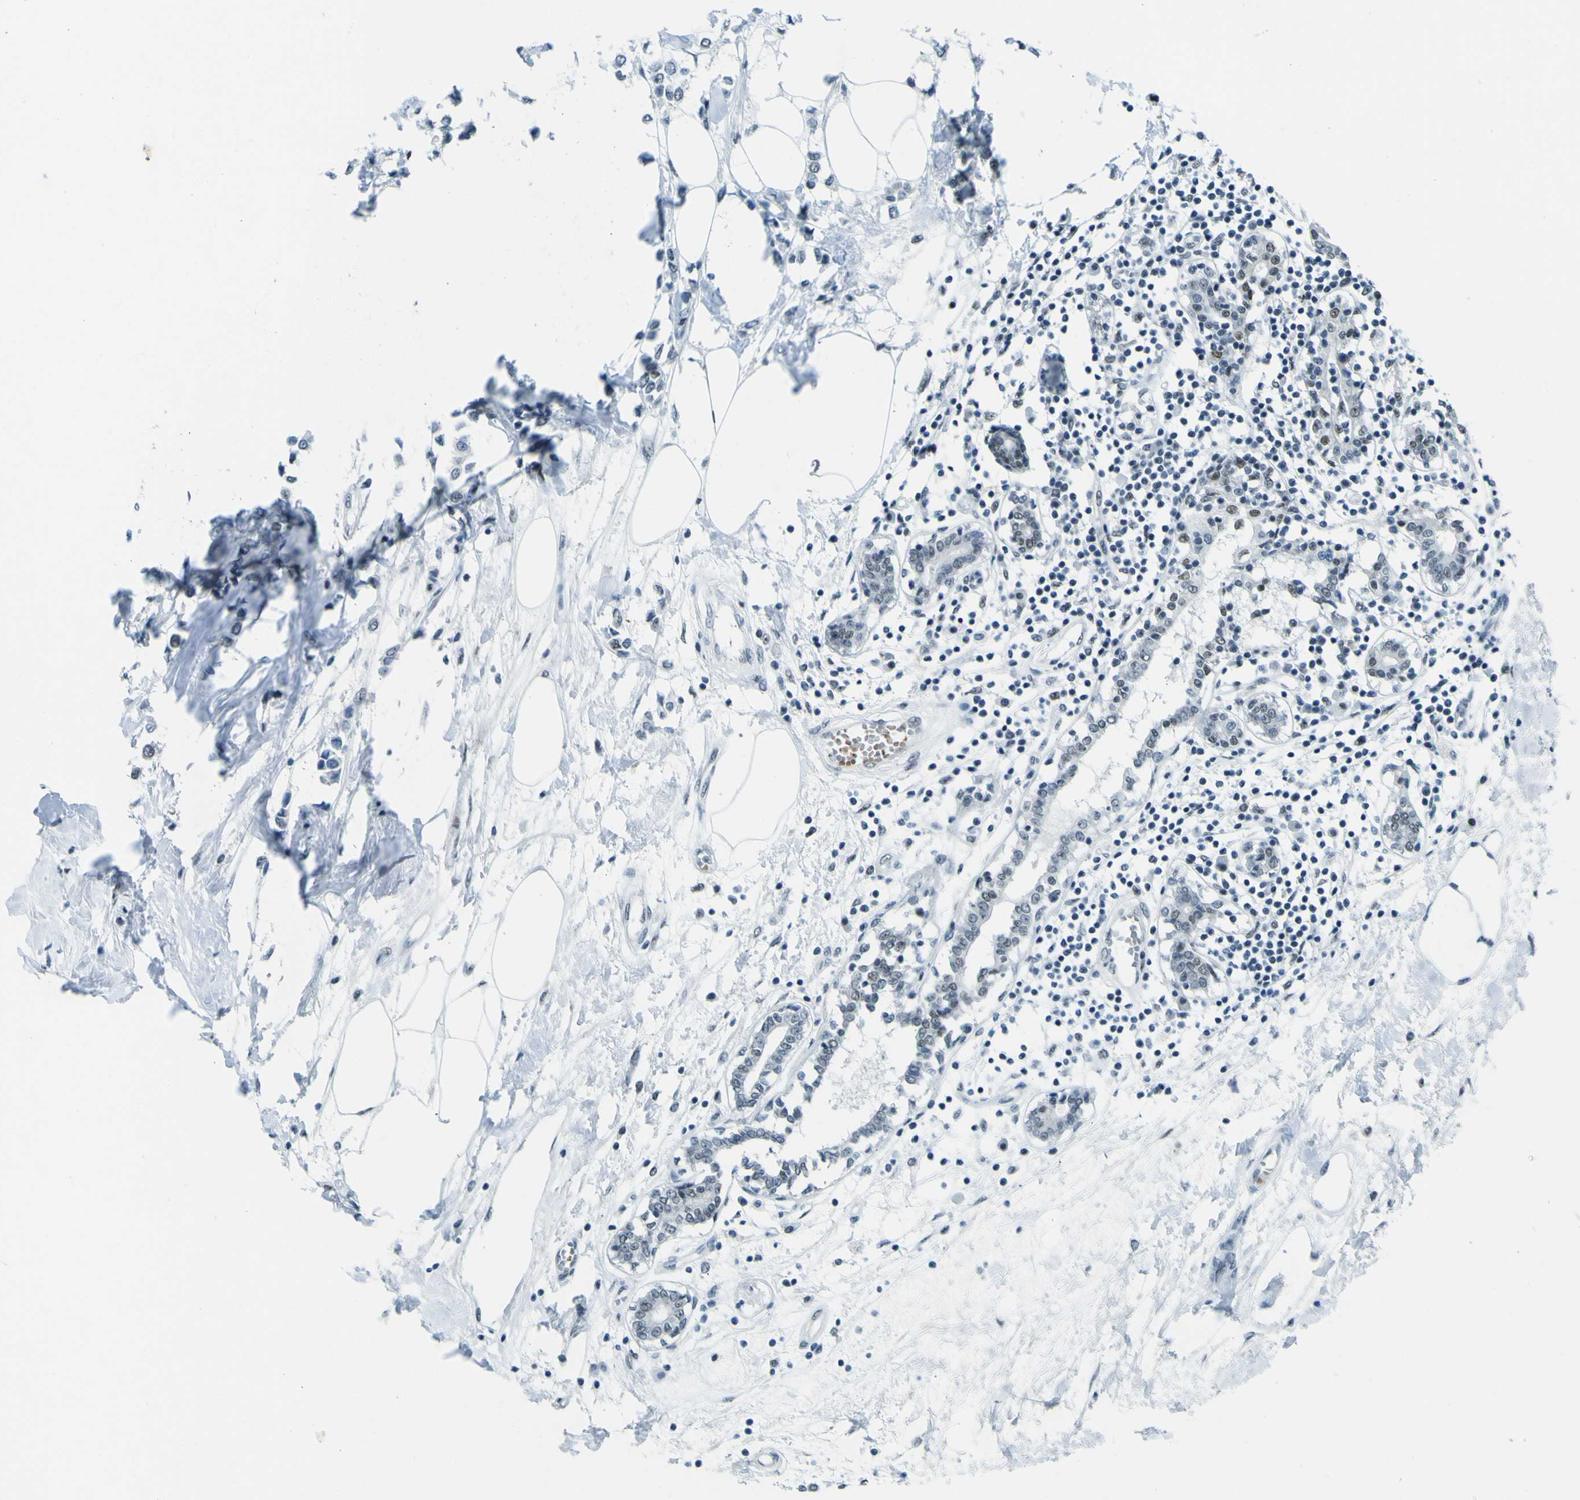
{"staining": {"intensity": "weak", "quantity": "<25%", "location": "nuclear"}, "tissue": "breast cancer", "cell_type": "Tumor cells", "image_type": "cancer", "snomed": [{"axis": "morphology", "description": "Lobular carcinoma"}, {"axis": "topography", "description": "Breast"}], "caption": "A high-resolution photomicrograph shows immunohistochemistry (IHC) staining of lobular carcinoma (breast), which shows no significant expression in tumor cells.", "gene": "CEBPG", "patient": {"sex": "female", "age": 51}}